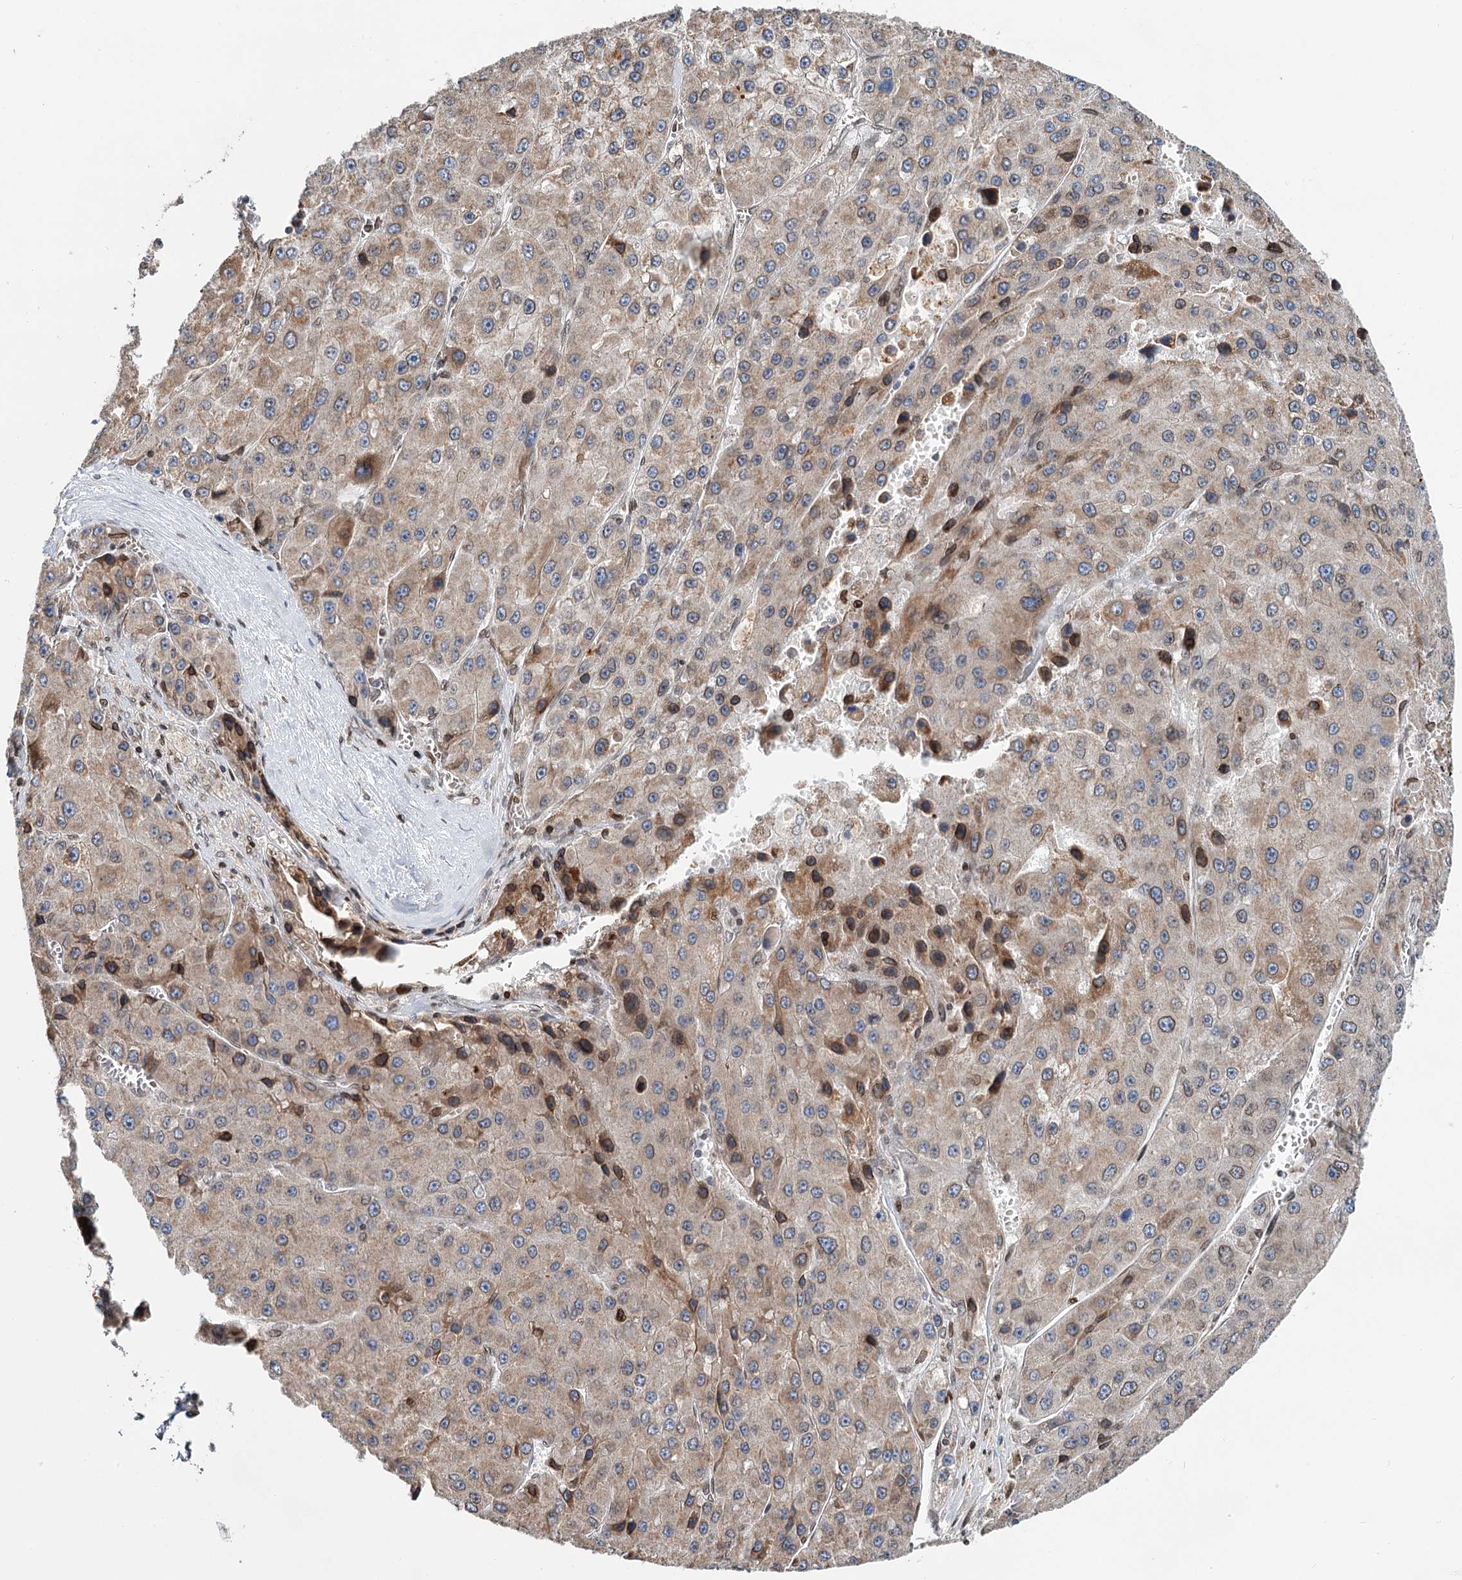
{"staining": {"intensity": "moderate", "quantity": "<25%", "location": "cytoplasmic/membranous,nuclear"}, "tissue": "liver cancer", "cell_type": "Tumor cells", "image_type": "cancer", "snomed": [{"axis": "morphology", "description": "Carcinoma, Hepatocellular, NOS"}, {"axis": "topography", "description": "Liver"}], "caption": "Moderate cytoplasmic/membranous and nuclear staining for a protein is seen in about <25% of tumor cells of liver cancer (hepatocellular carcinoma) using IHC.", "gene": "CFAP46", "patient": {"sex": "female", "age": 73}}